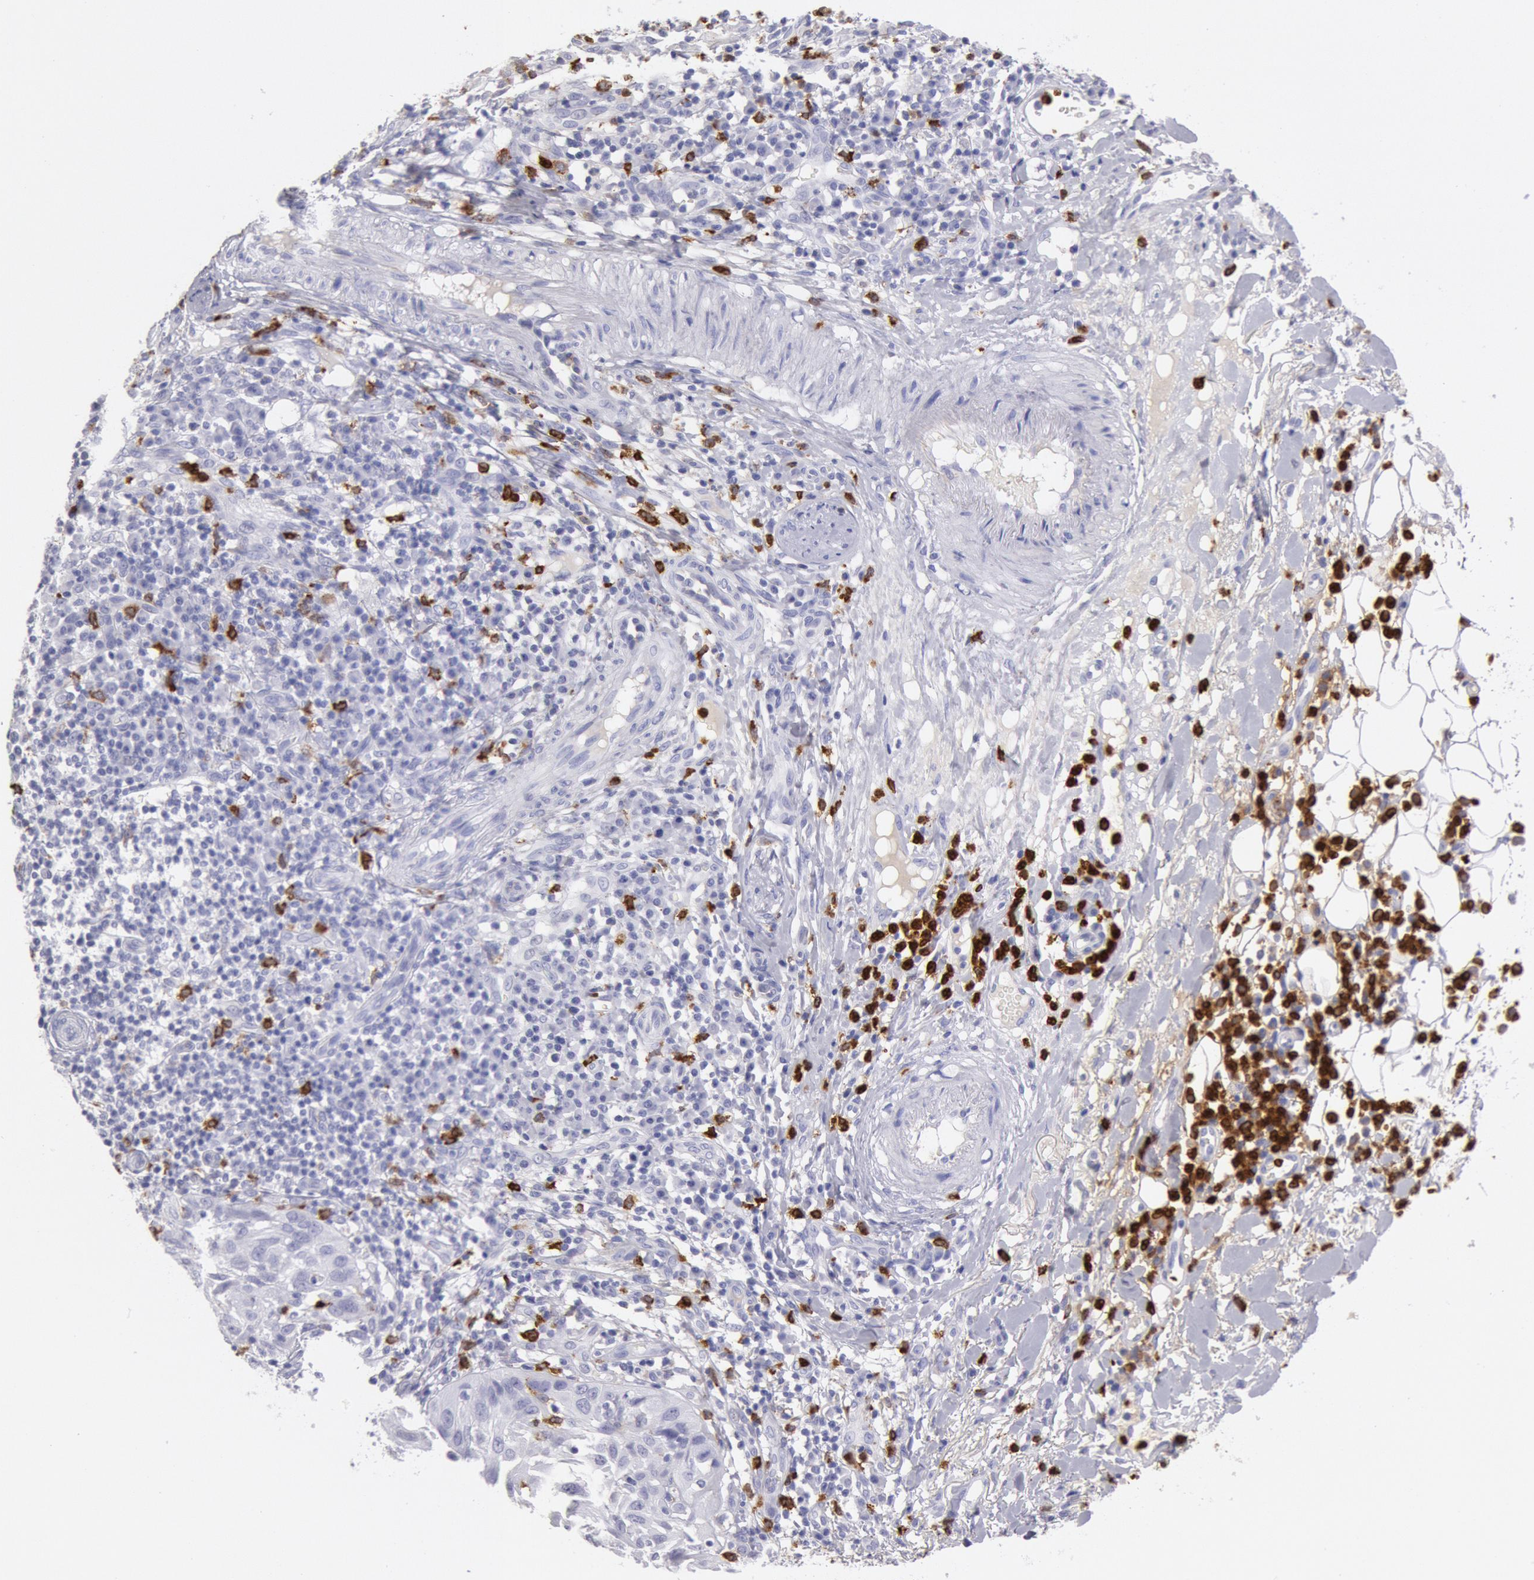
{"staining": {"intensity": "negative", "quantity": "none", "location": "none"}, "tissue": "skin cancer", "cell_type": "Tumor cells", "image_type": "cancer", "snomed": [{"axis": "morphology", "description": "Squamous cell carcinoma, NOS"}, {"axis": "topography", "description": "Skin"}], "caption": "Tumor cells show no significant protein staining in skin cancer (squamous cell carcinoma).", "gene": "FCN1", "patient": {"sex": "female", "age": 89}}